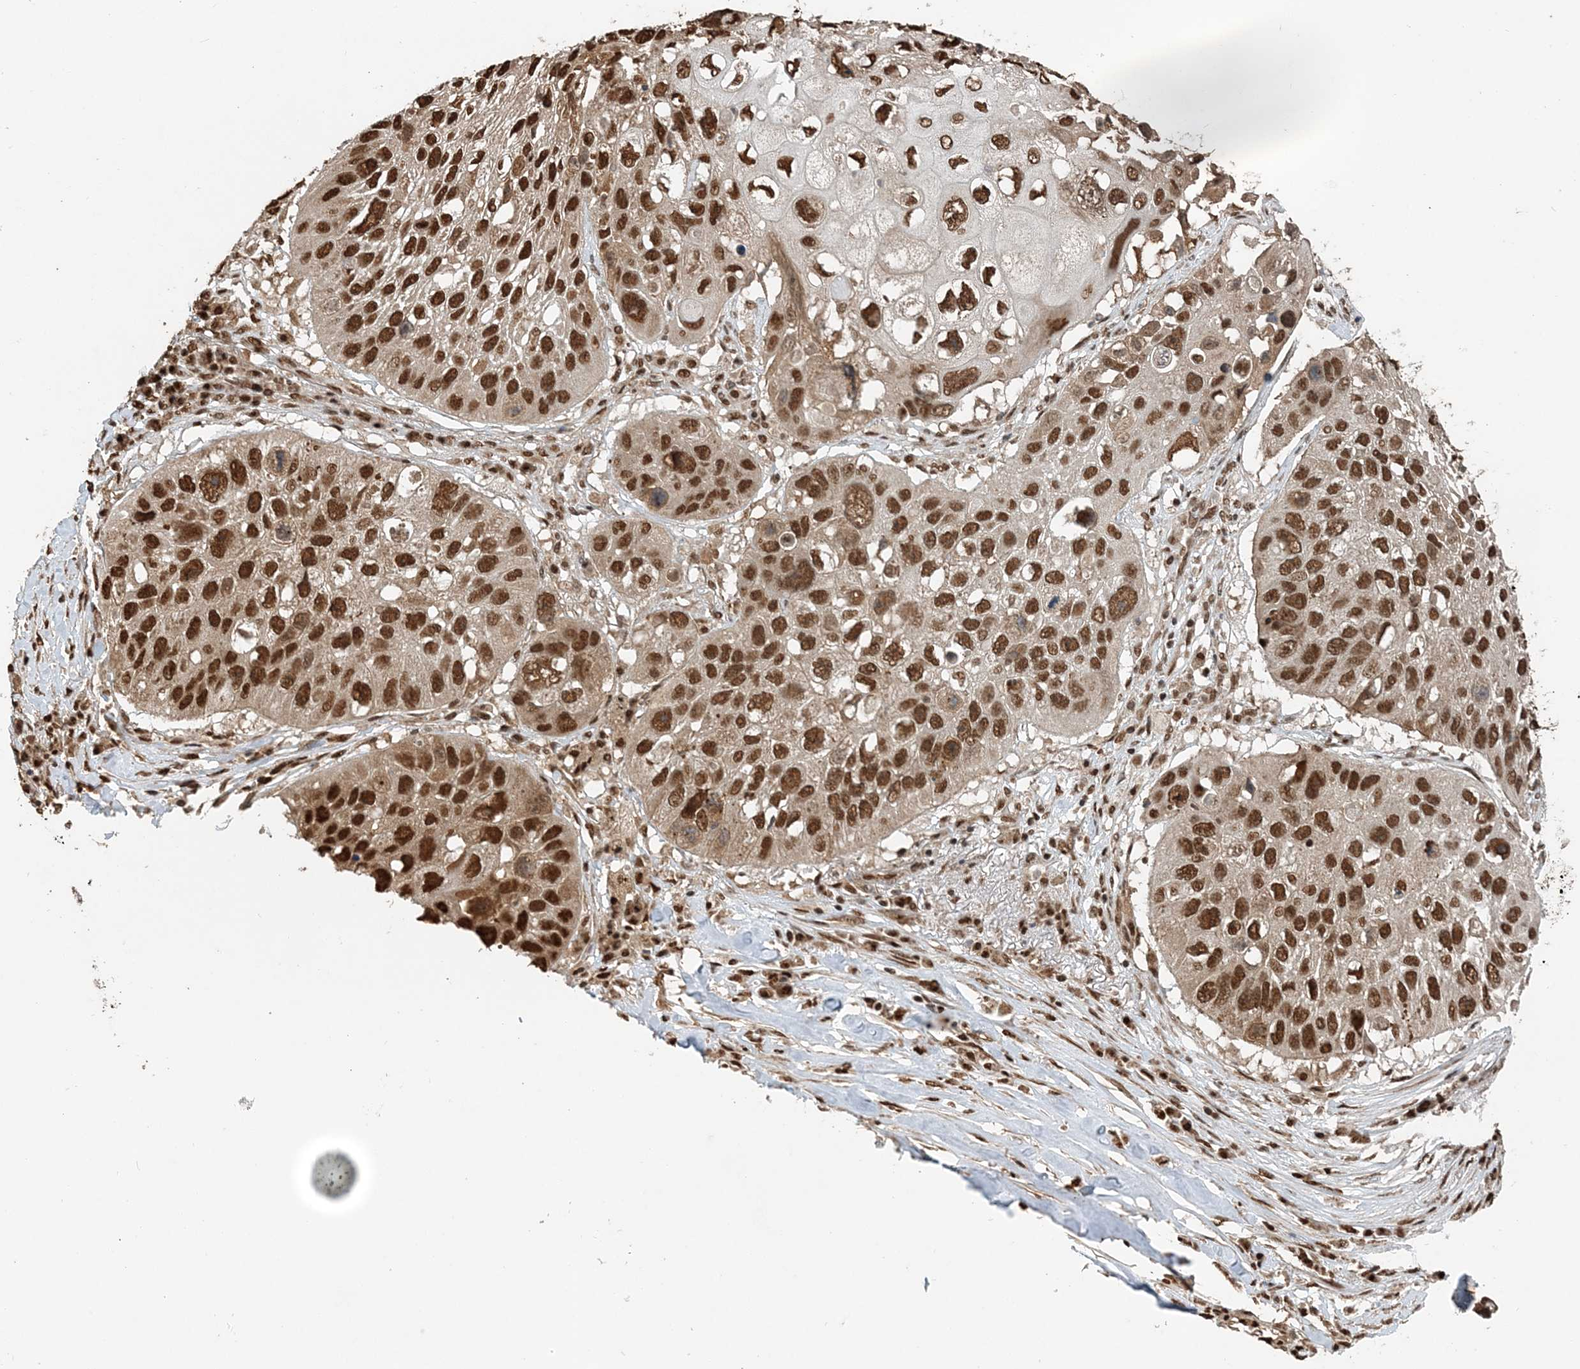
{"staining": {"intensity": "moderate", "quantity": ">75%", "location": "nuclear"}, "tissue": "lung cancer", "cell_type": "Tumor cells", "image_type": "cancer", "snomed": [{"axis": "morphology", "description": "Squamous cell carcinoma, NOS"}, {"axis": "topography", "description": "Lung"}], "caption": "IHC staining of lung cancer, which reveals medium levels of moderate nuclear positivity in about >75% of tumor cells indicating moderate nuclear protein expression. The staining was performed using DAB (brown) for protein detection and nuclei were counterstained in hematoxylin (blue).", "gene": "ARHGAP35", "patient": {"sex": "male", "age": 61}}